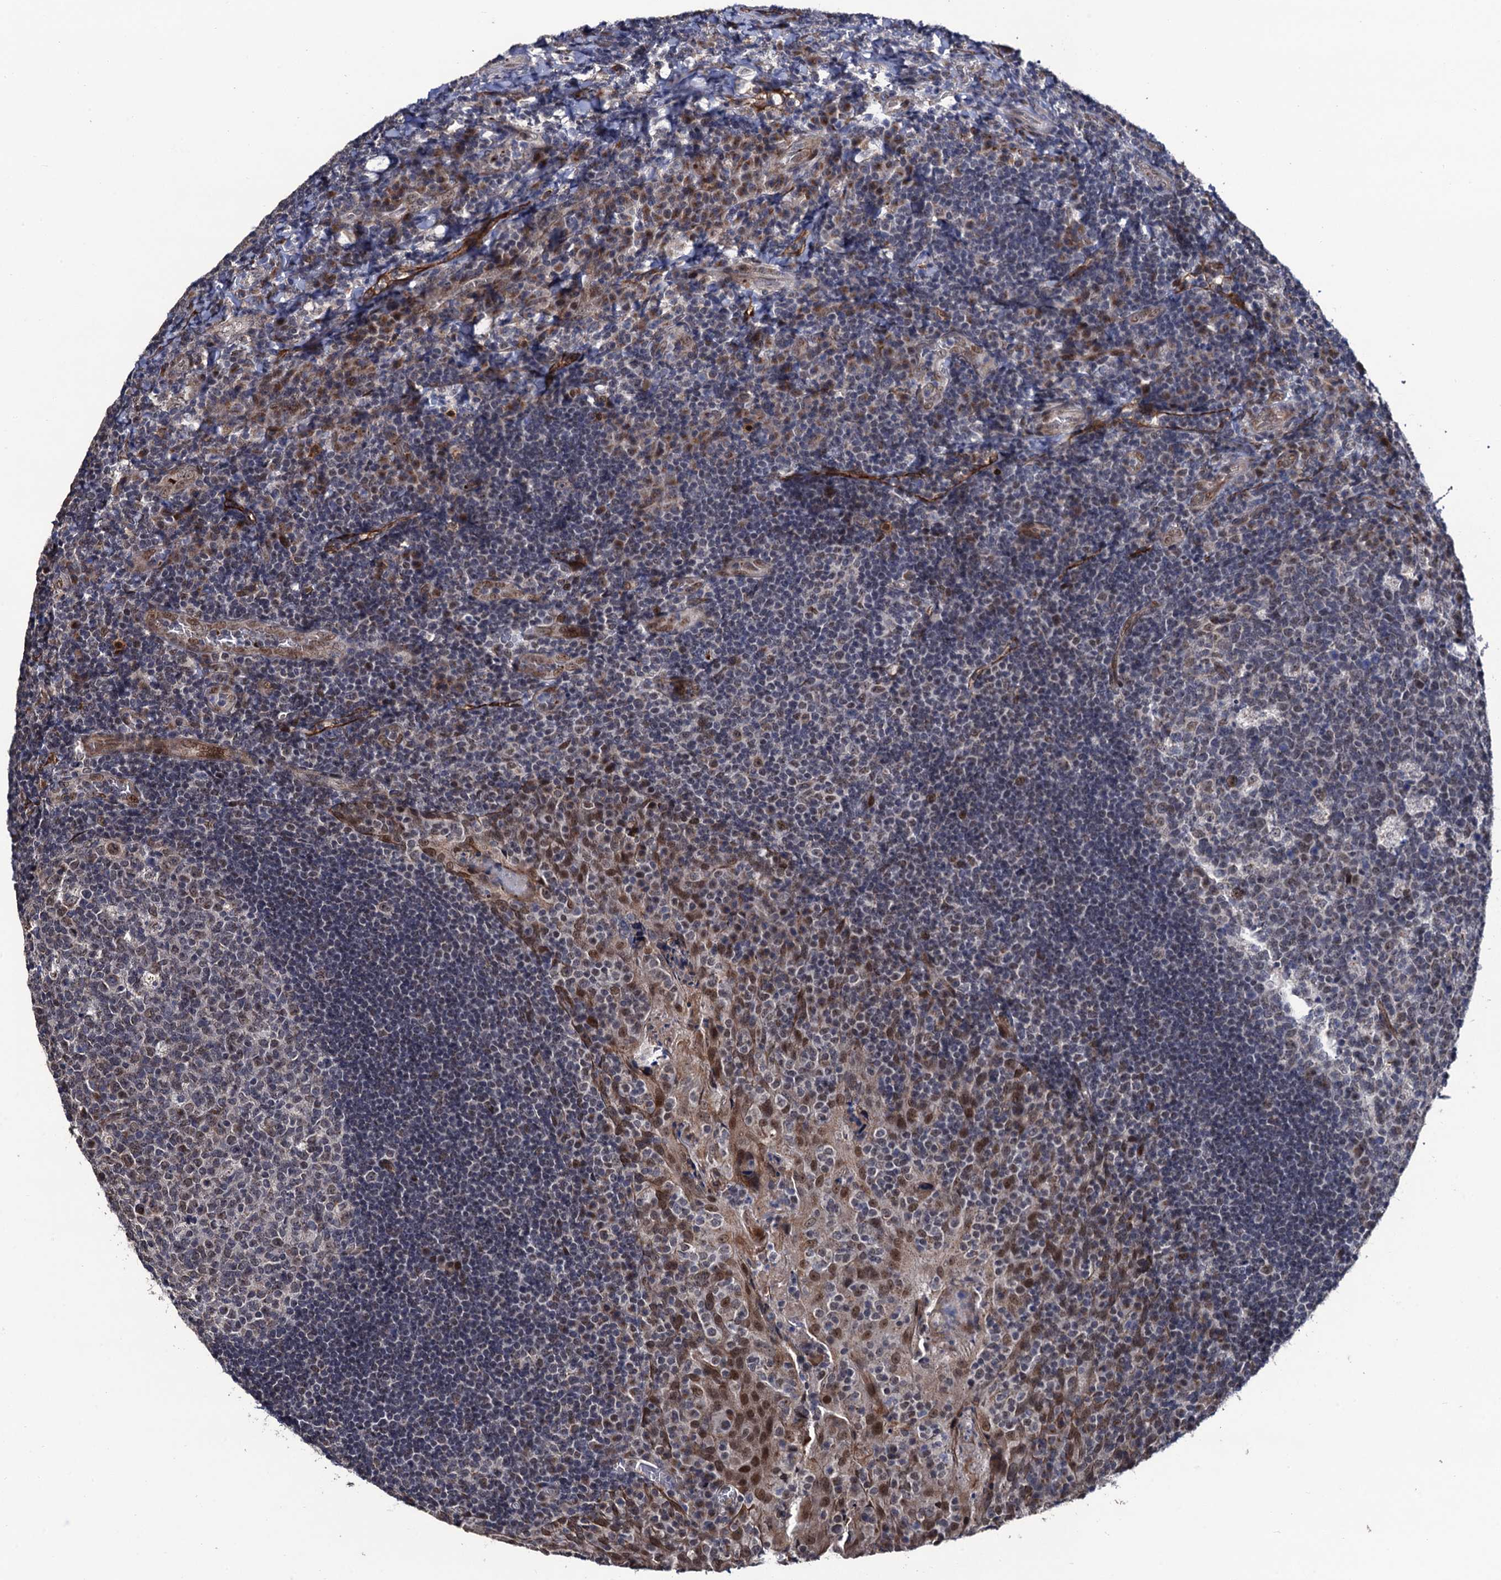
{"staining": {"intensity": "weak", "quantity": "<25%", "location": "nuclear"}, "tissue": "tonsil", "cell_type": "Germinal center cells", "image_type": "normal", "snomed": [{"axis": "morphology", "description": "Normal tissue, NOS"}, {"axis": "topography", "description": "Tonsil"}], "caption": "Histopathology image shows no significant protein staining in germinal center cells of unremarkable tonsil. (Brightfield microscopy of DAB immunohistochemistry at high magnification).", "gene": "LRRC63", "patient": {"sex": "male", "age": 17}}